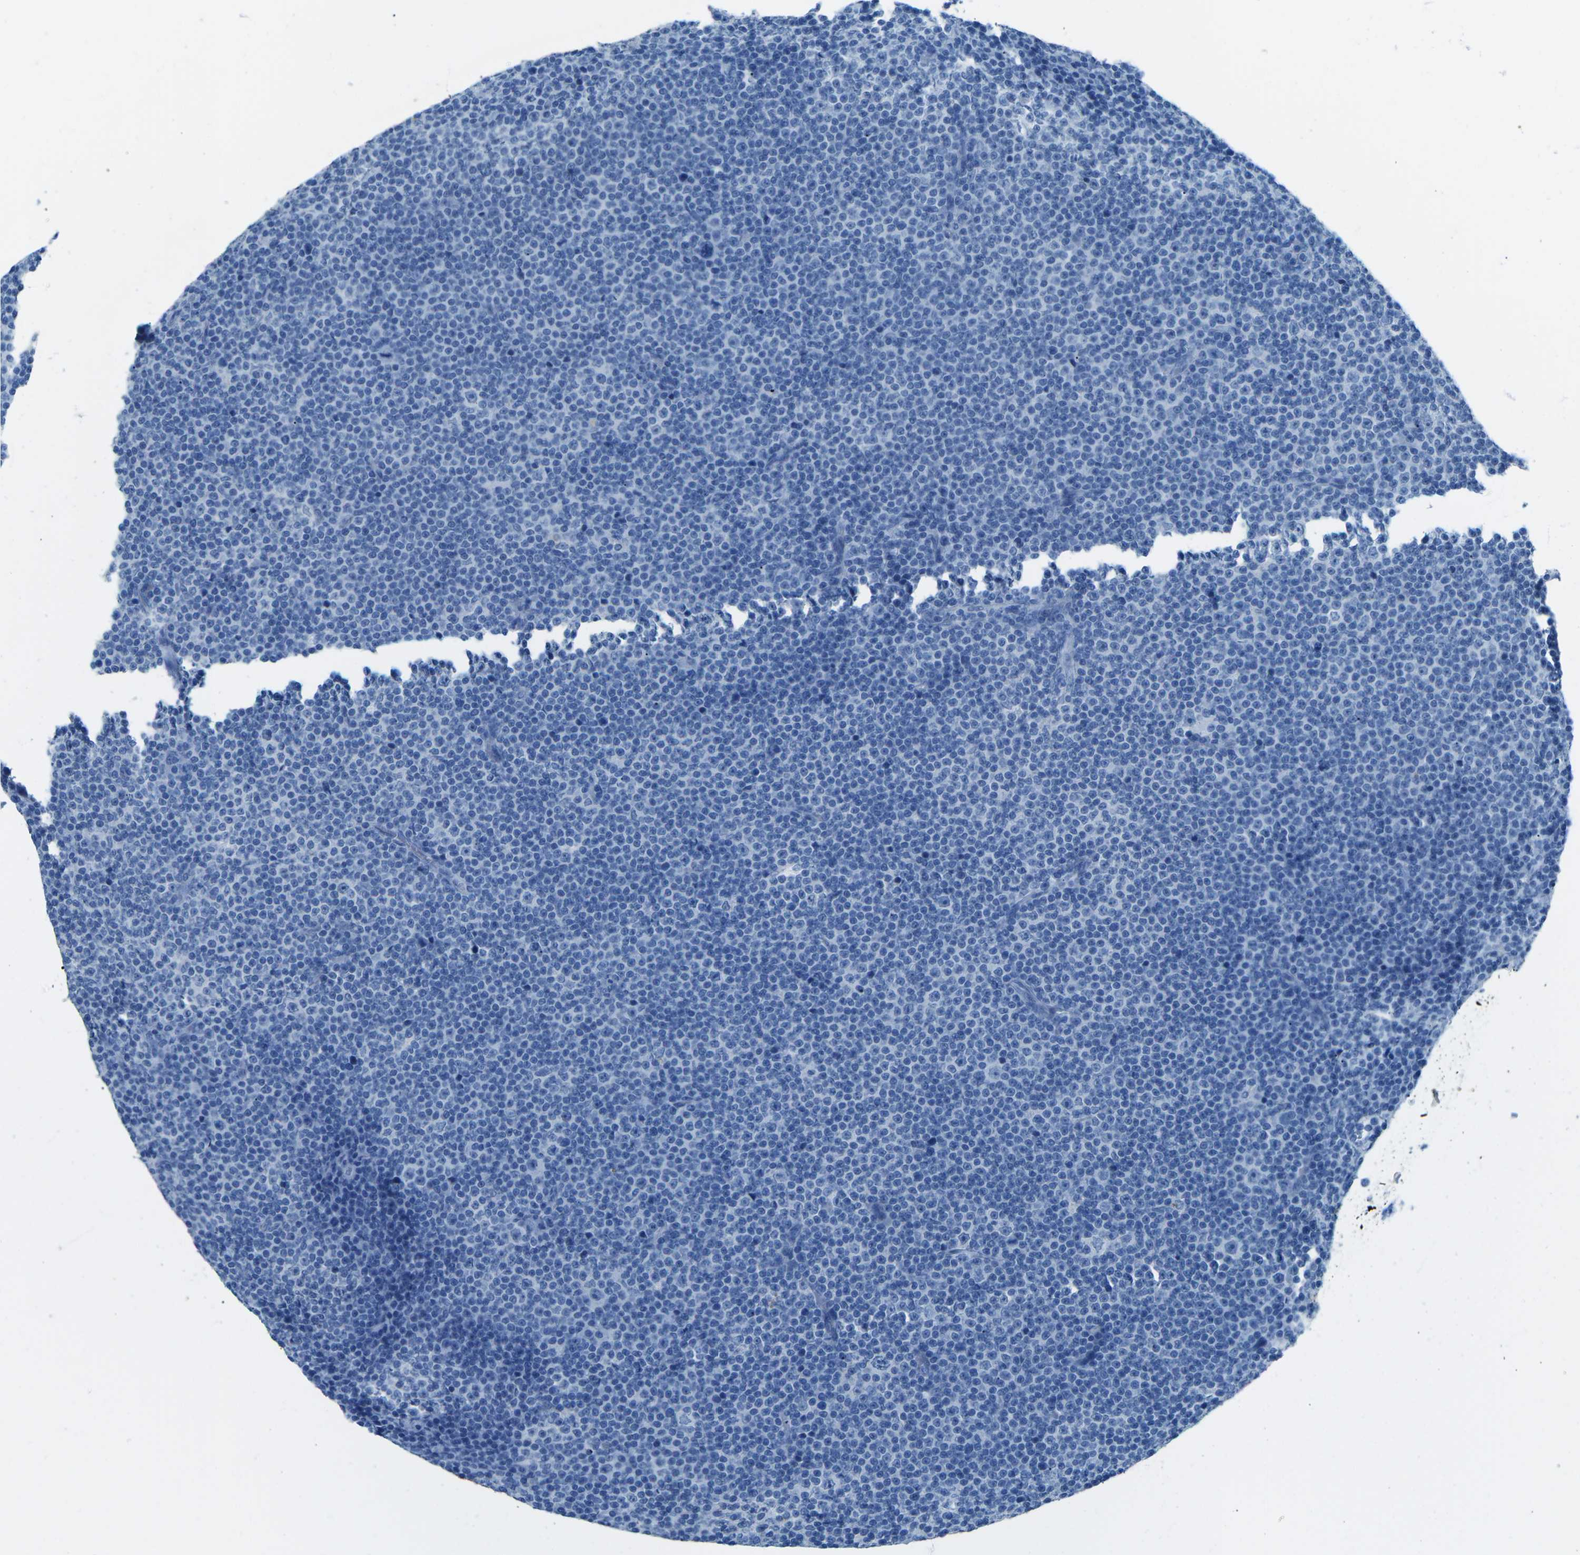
{"staining": {"intensity": "negative", "quantity": "none", "location": "none"}, "tissue": "lymphoma", "cell_type": "Tumor cells", "image_type": "cancer", "snomed": [{"axis": "morphology", "description": "Malignant lymphoma, non-Hodgkin's type, Low grade"}, {"axis": "topography", "description": "Lymph node"}], "caption": "IHC micrograph of neoplastic tissue: human lymphoma stained with DAB exhibits no significant protein positivity in tumor cells.", "gene": "MYH8", "patient": {"sex": "female", "age": 67}}